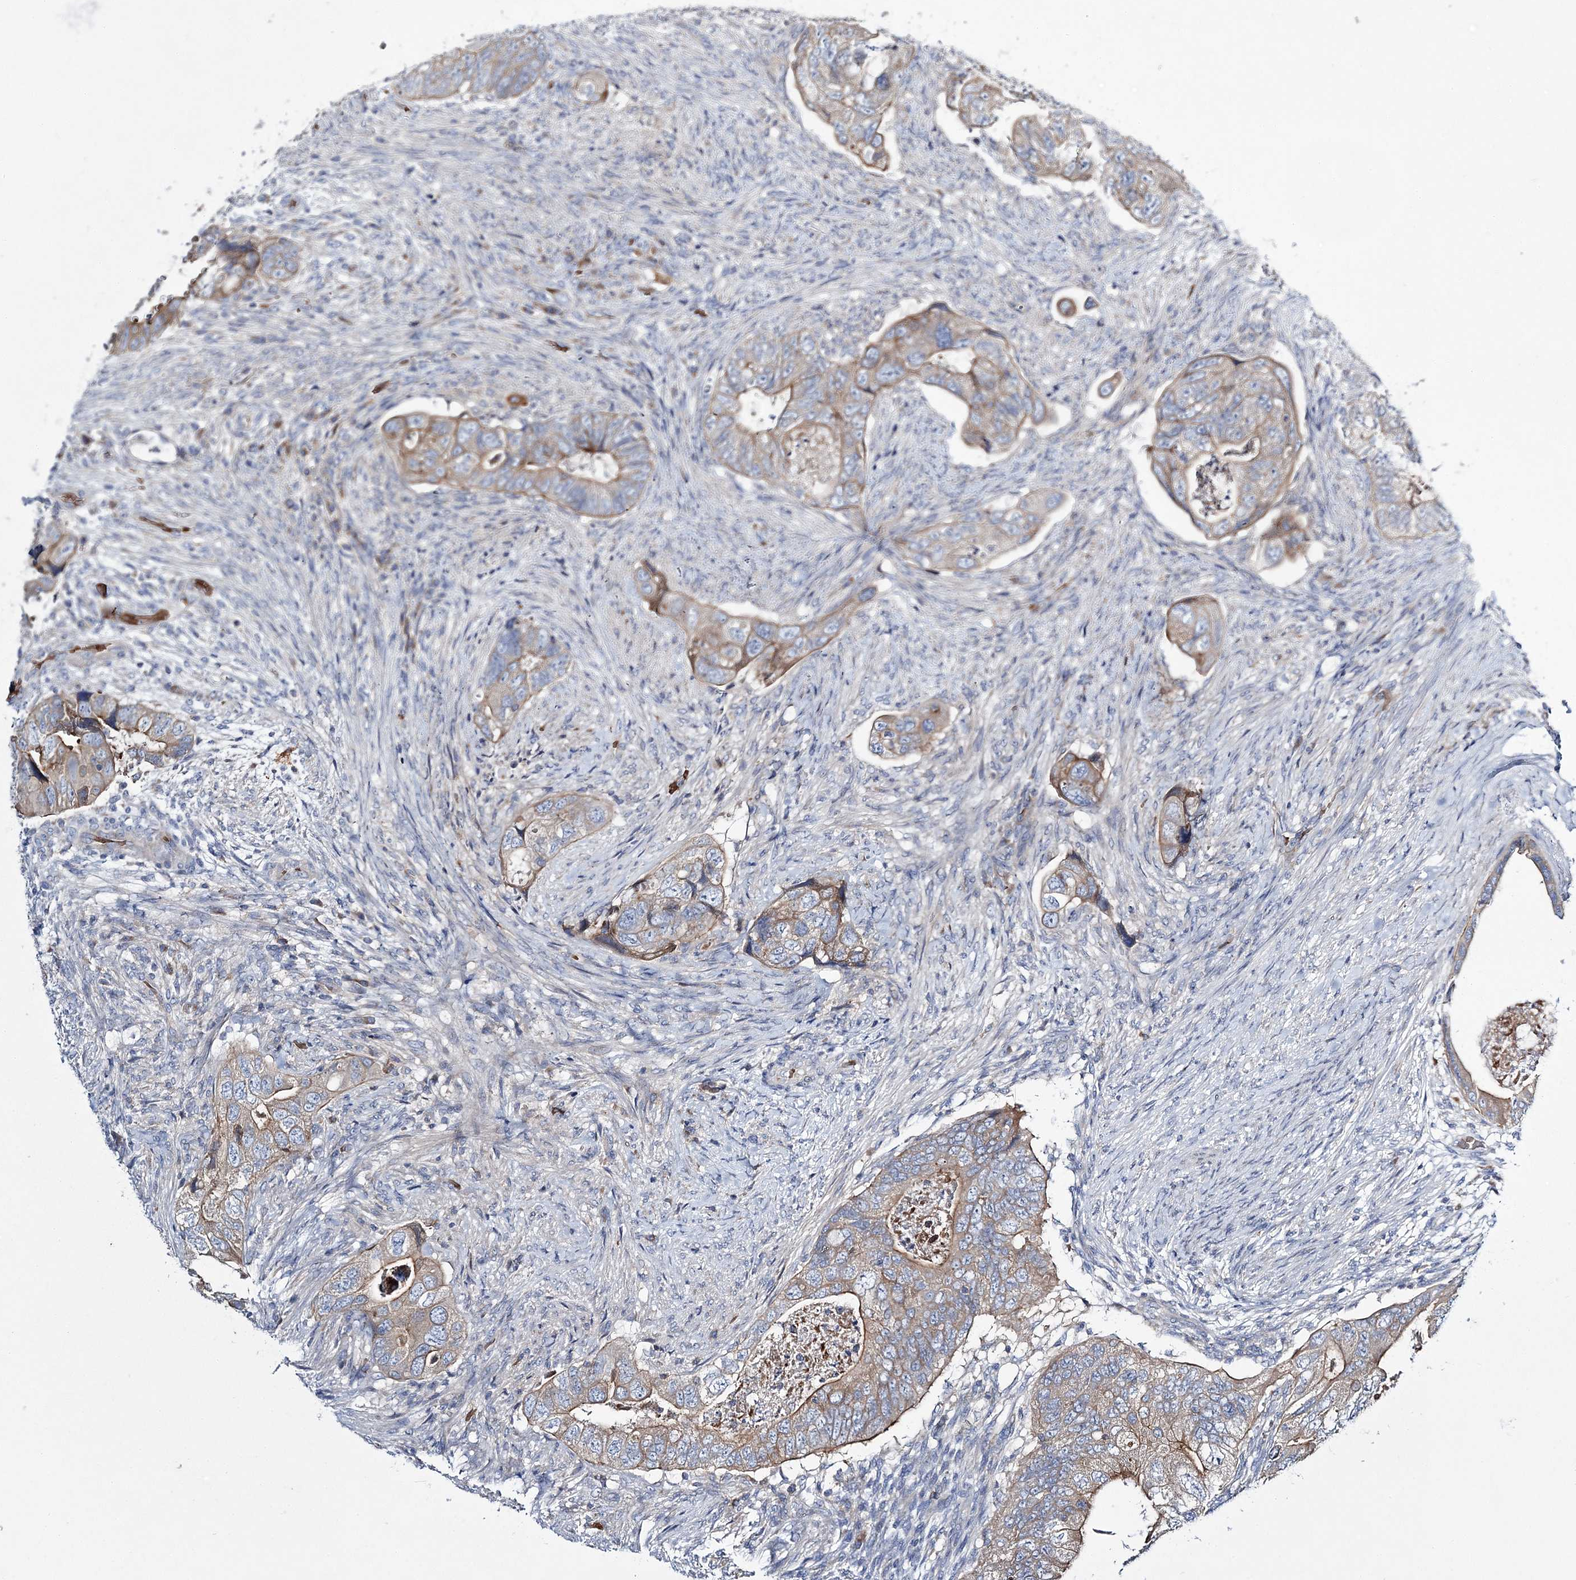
{"staining": {"intensity": "weak", "quantity": "25%-75%", "location": "cytoplasmic/membranous"}, "tissue": "colorectal cancer", "cell_type": "Tumor cells", "image_type": "cancer", "snomed": [{"axis": "morphology", "description": "Adenocarcinoma, NOS"}, {"axis": "topography", "description": "Rectum"}], "caption": "Human colorectal adenocarcinoma stained for a protein (brown) shows weak cytoplasmic/membranous positive expression in about 25%-75% of tumor cells.", "gene": "ATP11B", "patient": {"sex": "male", "age": 63}}